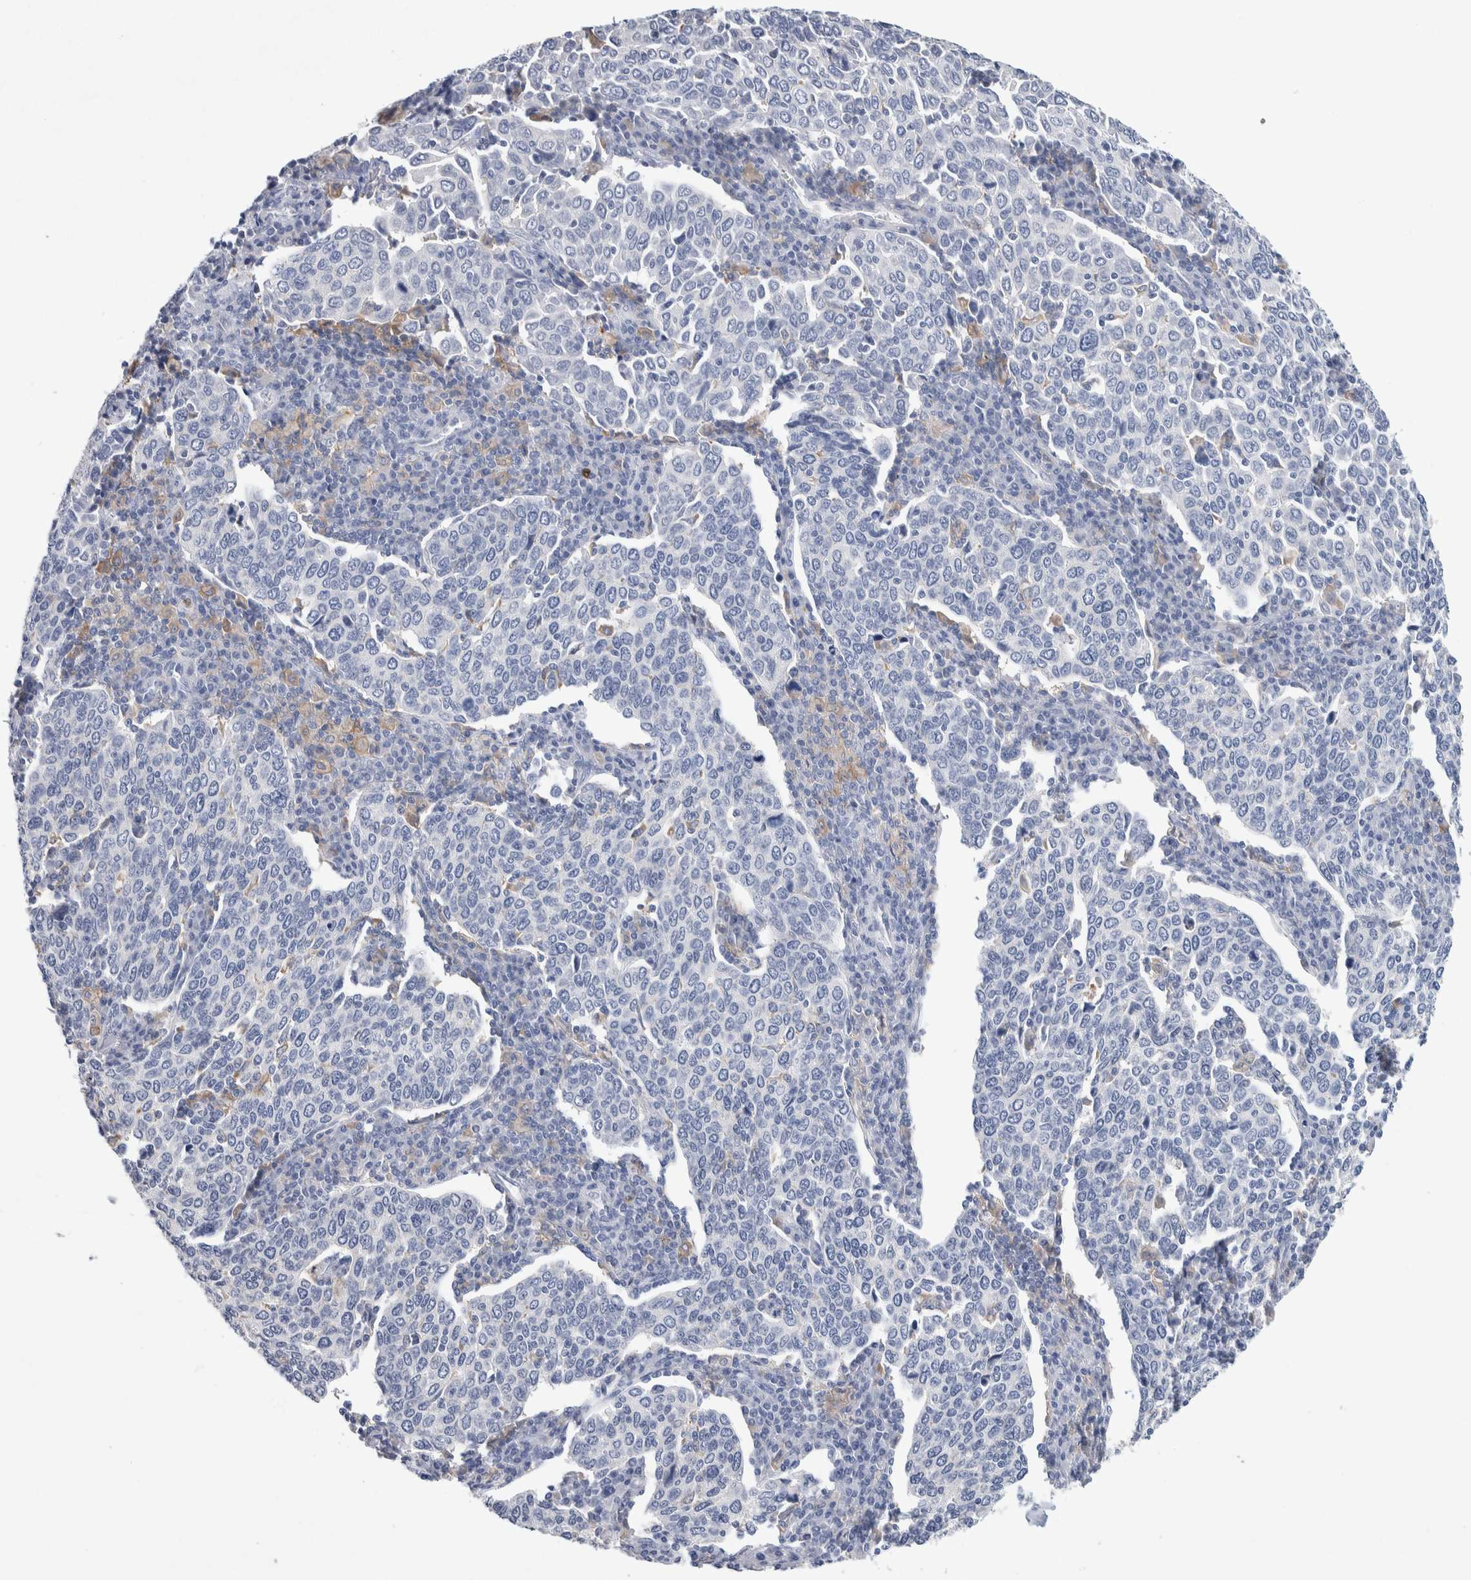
{"staining": {"intensity": "negative", "quantity": "none", "location": "none"}, "tissue": "cervical cancer", "cell_type": "Tumor cells", "image_type": "cancer", "snomed": [{"axis": "morphology", "description": "Squamous cell carcinoma, NOS"}, {"axis": "topography", "description": "Cervix"}], "caption": "IHC micrograph of neoplastic tissue: human cervical cancer (squamous cell carcinoma) stained with DAB (3,3'-diaminobenzidine) displays no significant protein staining in tumor cells.", "gene": "NCF2", "patient": {"sex": "female", "age": 40}}